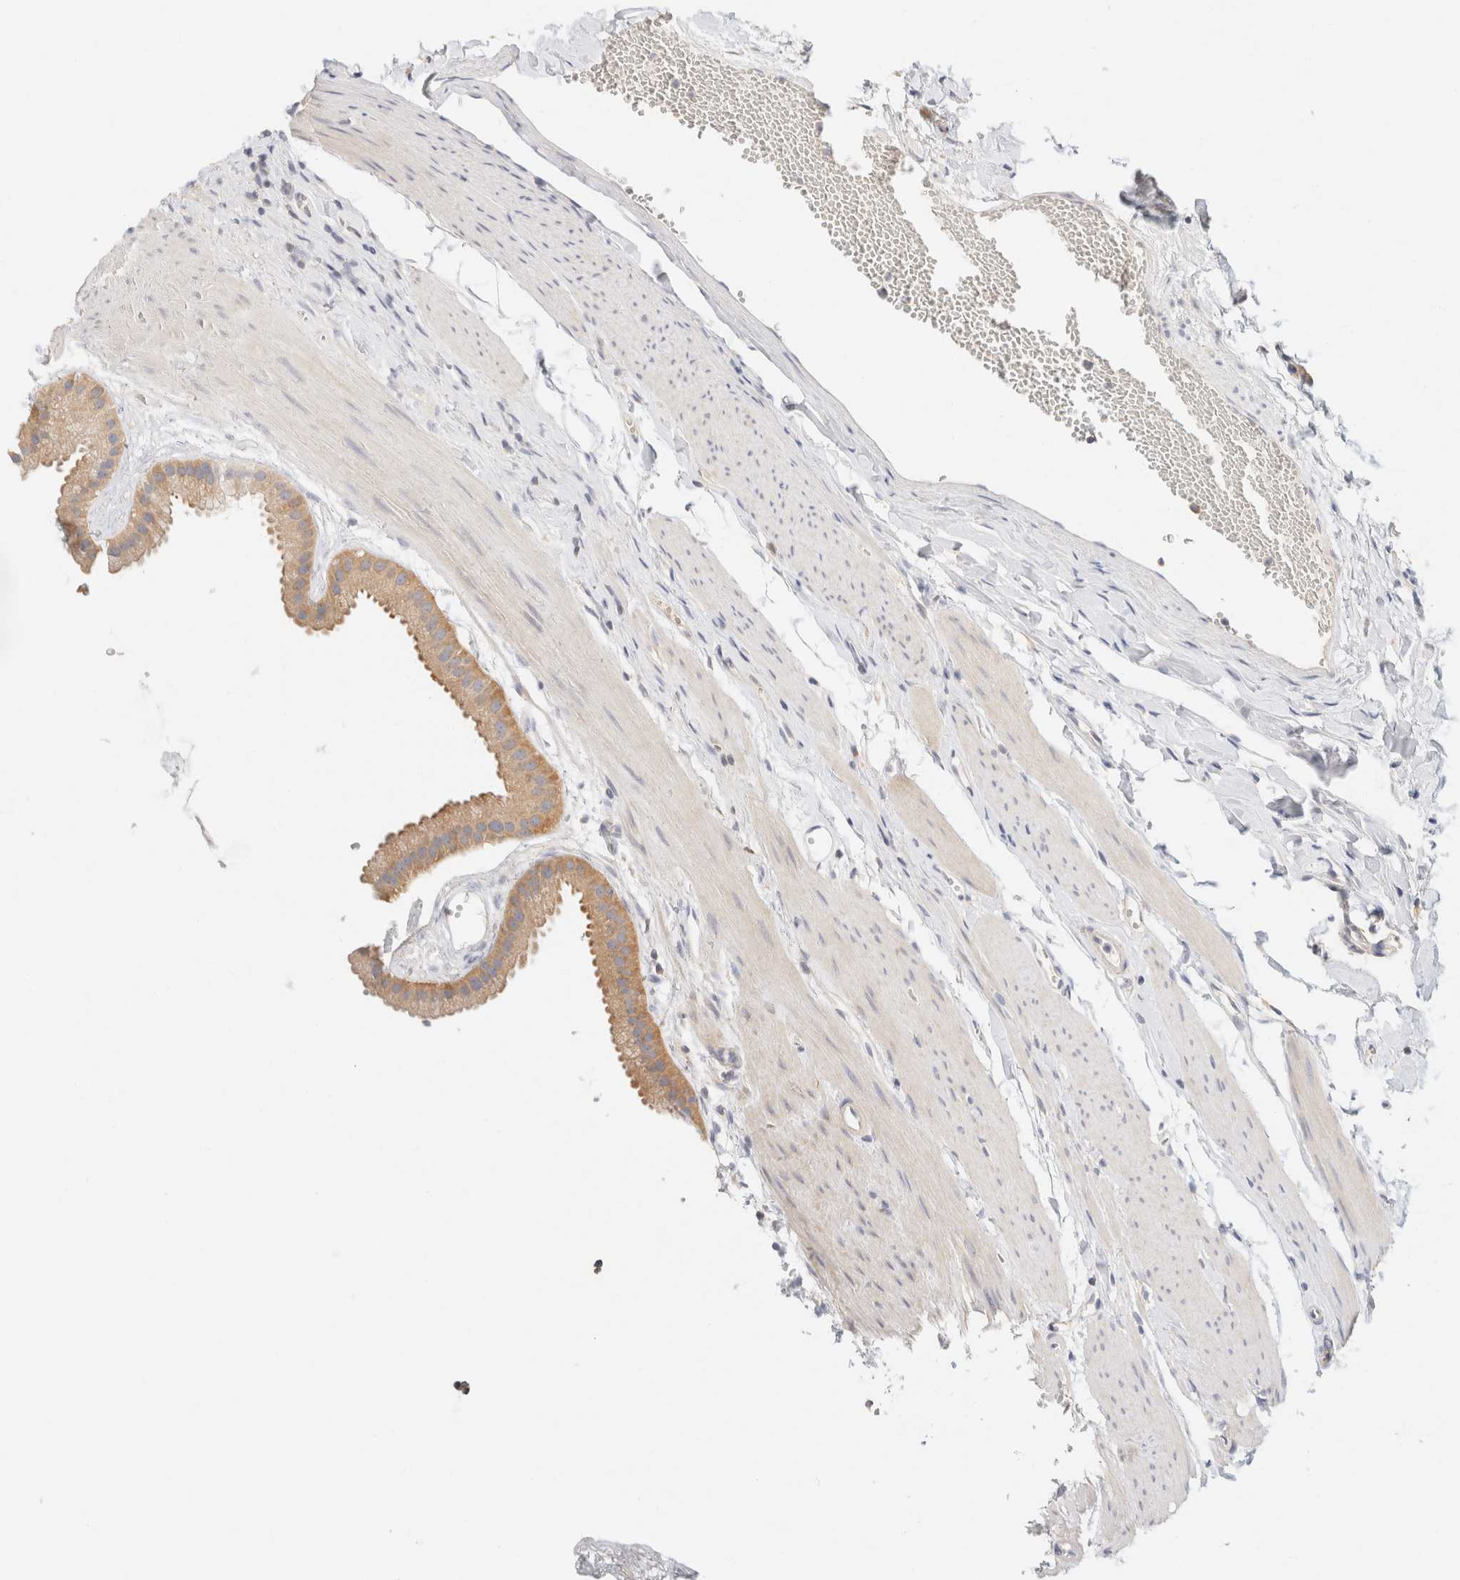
{"staining": {"intensity": "moderate", "quantity": ">75%", "location": "cytoplasmic/membranous"}, "tissue": "gallbladder", "cell_type": "Glandular cells", "image_type": "normal", "snomed": [{"axis": "morphology", "description": "Normal tissue, NOS"}, {"axis": "topography", "description": "Gallbladder"}], "caption": "Gallbladder stained with immunohistochemistry (IHC) displays moderate cytoplasmic/membranous staining in approximately >75% of glandular cells.", "gene": "SH3GLB2", "patient": {"sex": "female", "age": 64}}